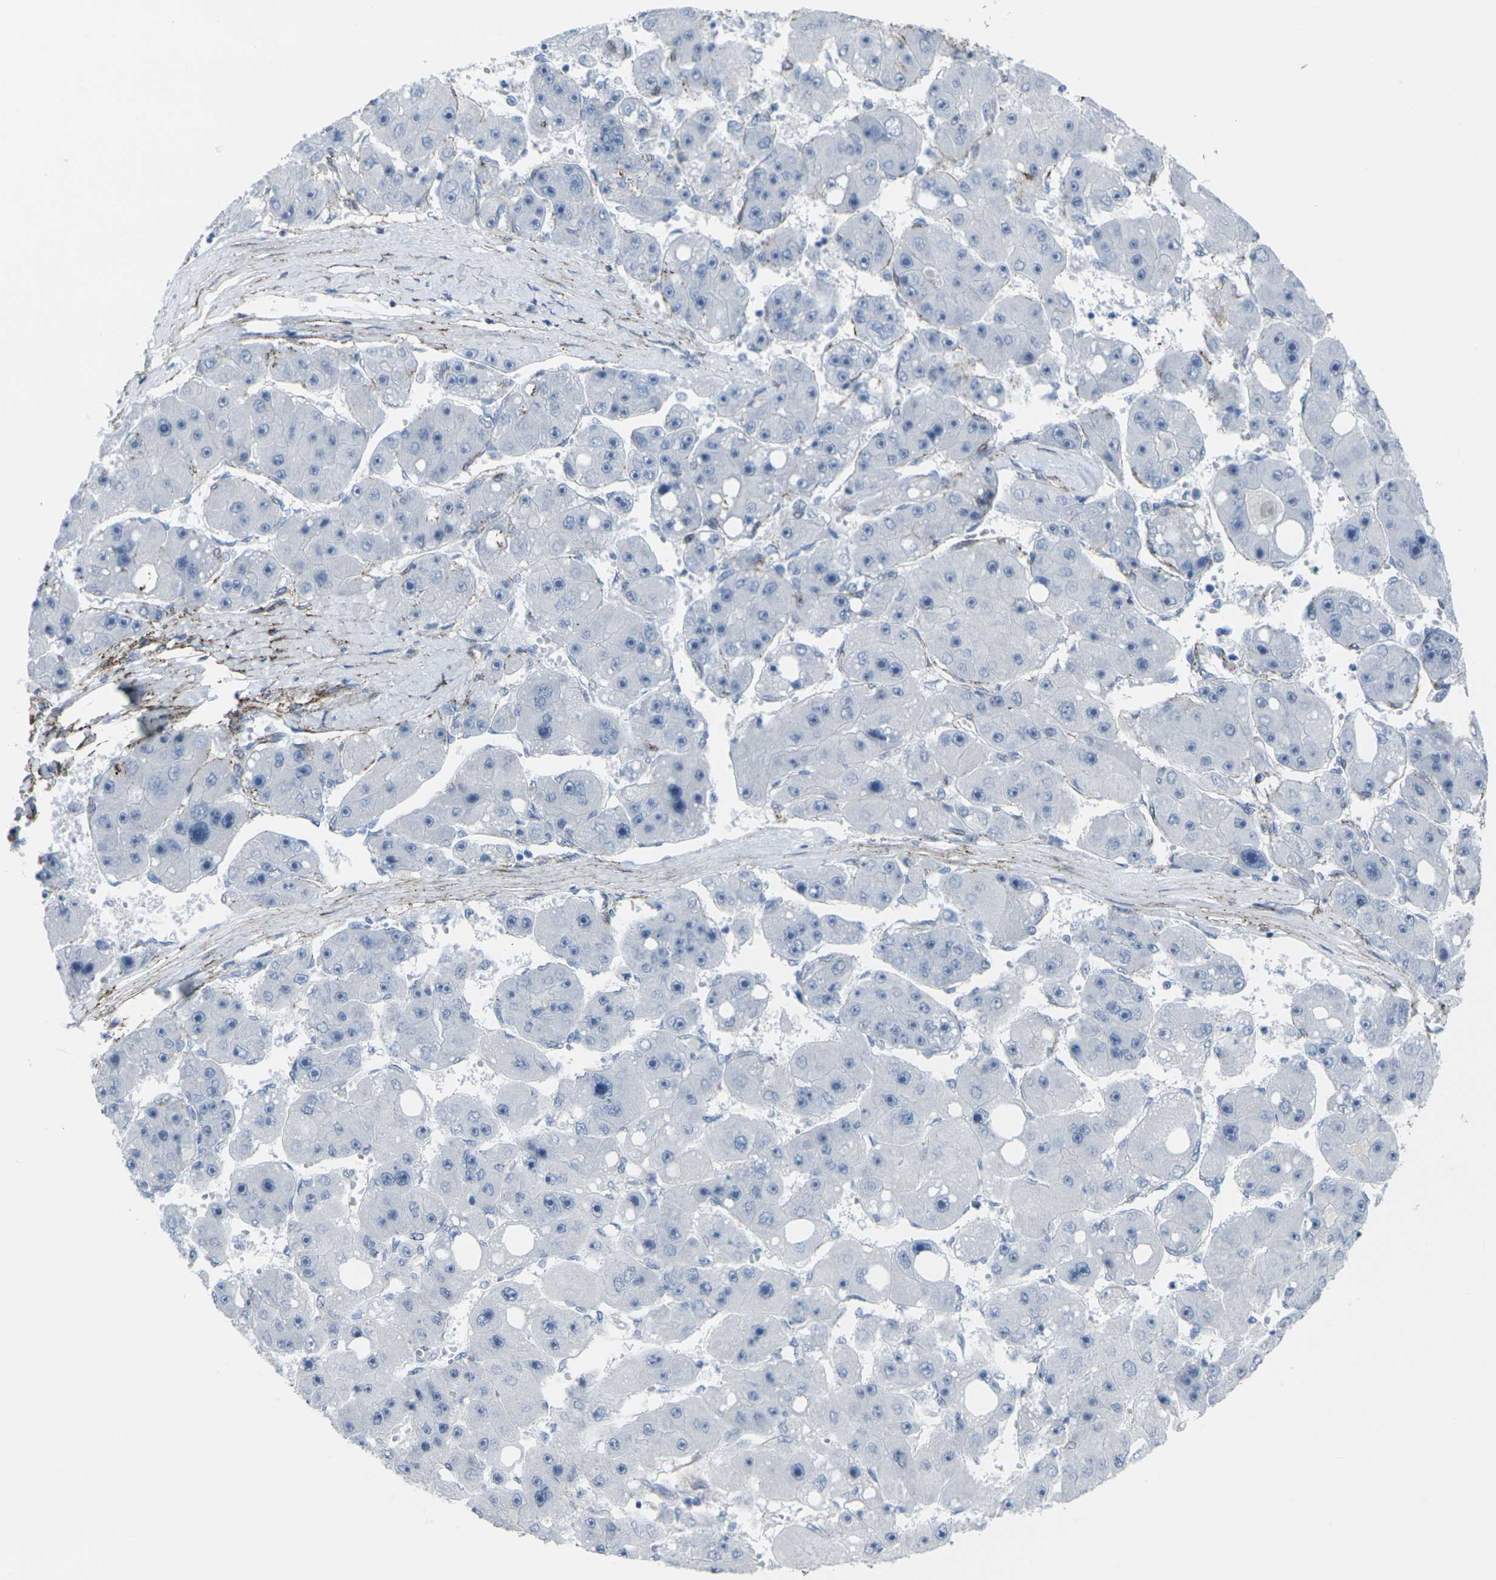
{"staining": {"intensity": "negative", "quantity": "none", "location": "none"}, "tissue": "liver cancer", "cell_type": "Tumor cells", "image_type": "cancer", "snomed": [{"axis": "morphology", "description": "Carcinoma, Hepatocellular, NOS"}, {"axis": "topography", "description": "Liver"}], "caption": "Tumor cells show no significant protein positivity in liver cancer. Brightfield microscopy of immunohistochemistry (IHC) stained with DAB (3,3'-diaminobenzidine) (brown) and hematoxylin (blue), captured at high magnification.", "gene": "CDH11", "patient": {"sex": "female", "age": 61}}